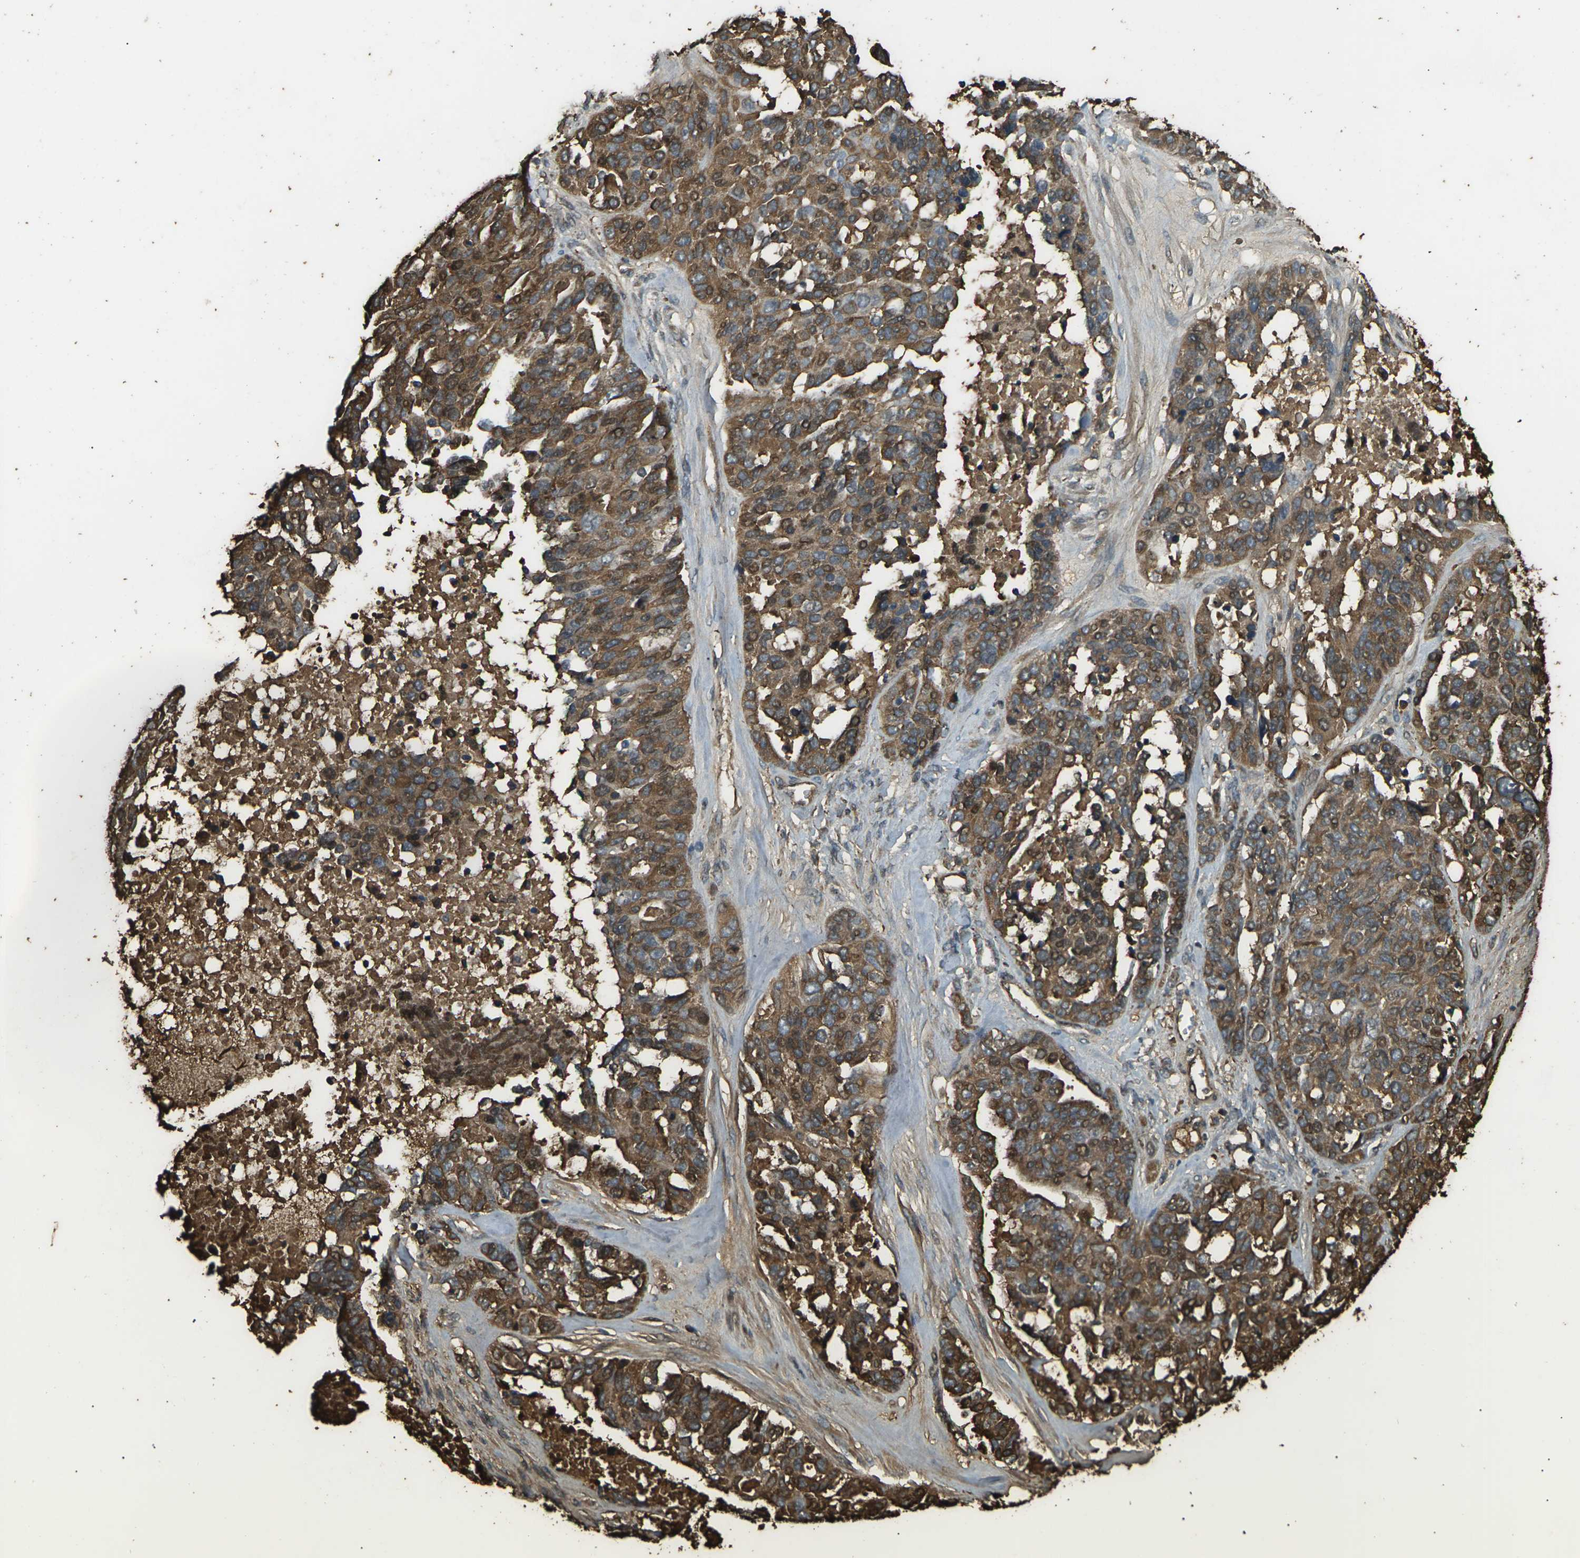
{"staining": {"intensity": "strong", "quantity": ">75%", "location": "cytoplasmic/membranous,nuclear"}, "tissue": "ovarian cancer", "cell_type": "Tumor cells", "image_type": "cancer", "snomed": [{"axis": "morphology", "description": "Cystadenocarcinoma, serous, NOS"}, {"axis": "topography", "description": "Ovary"}], "caption": "A micrograph showing strong cytoplasmic/membranous and nuclear expression in approximately >75% of tumor cells in ovarian cancer (serous cystadenocarcinoma), as visualized by brown immunohistochemical staining.", "gene": "CYP1B1", "patient": {"sex": "female", "age": 44}}